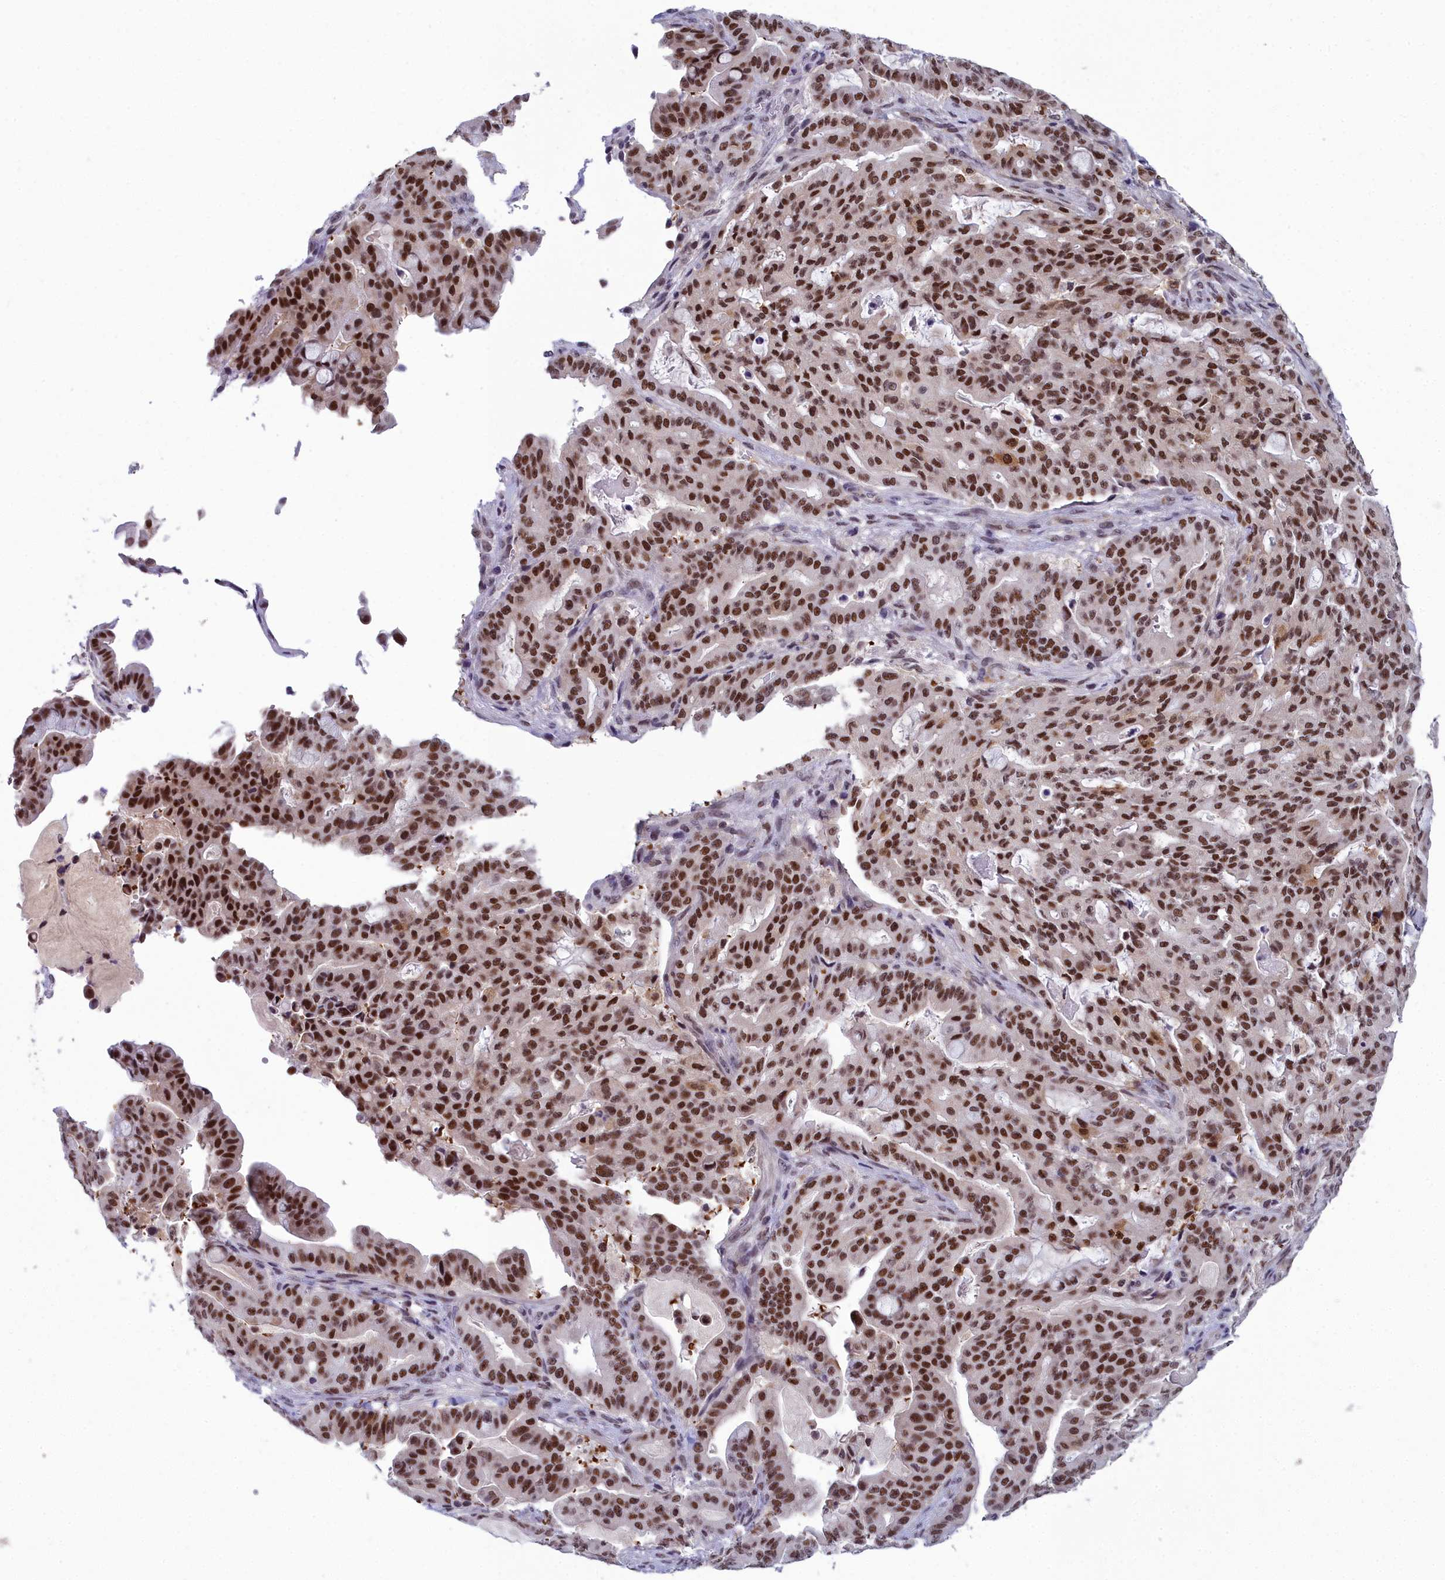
{"staining": {"intensity": "strong", "quantity": ">75%", "location": "nuclear"}, "tissue": "pancreatic cancer", "cell_type": "Tumor cells", "image_type": "cancer", "snomed": [{"axis": "morphology", "description": "Adenocarcinoma, NOS"}, {"axis": "topography", "description": "Pancreas"}], "caption": "The immunohistochemical stain shows strong nuclear positivity in tumor cells of pancreatic adenocarcinoma tissue.", "gene": "CCDC97", "patient": {"sex": "male", "age": 63}}